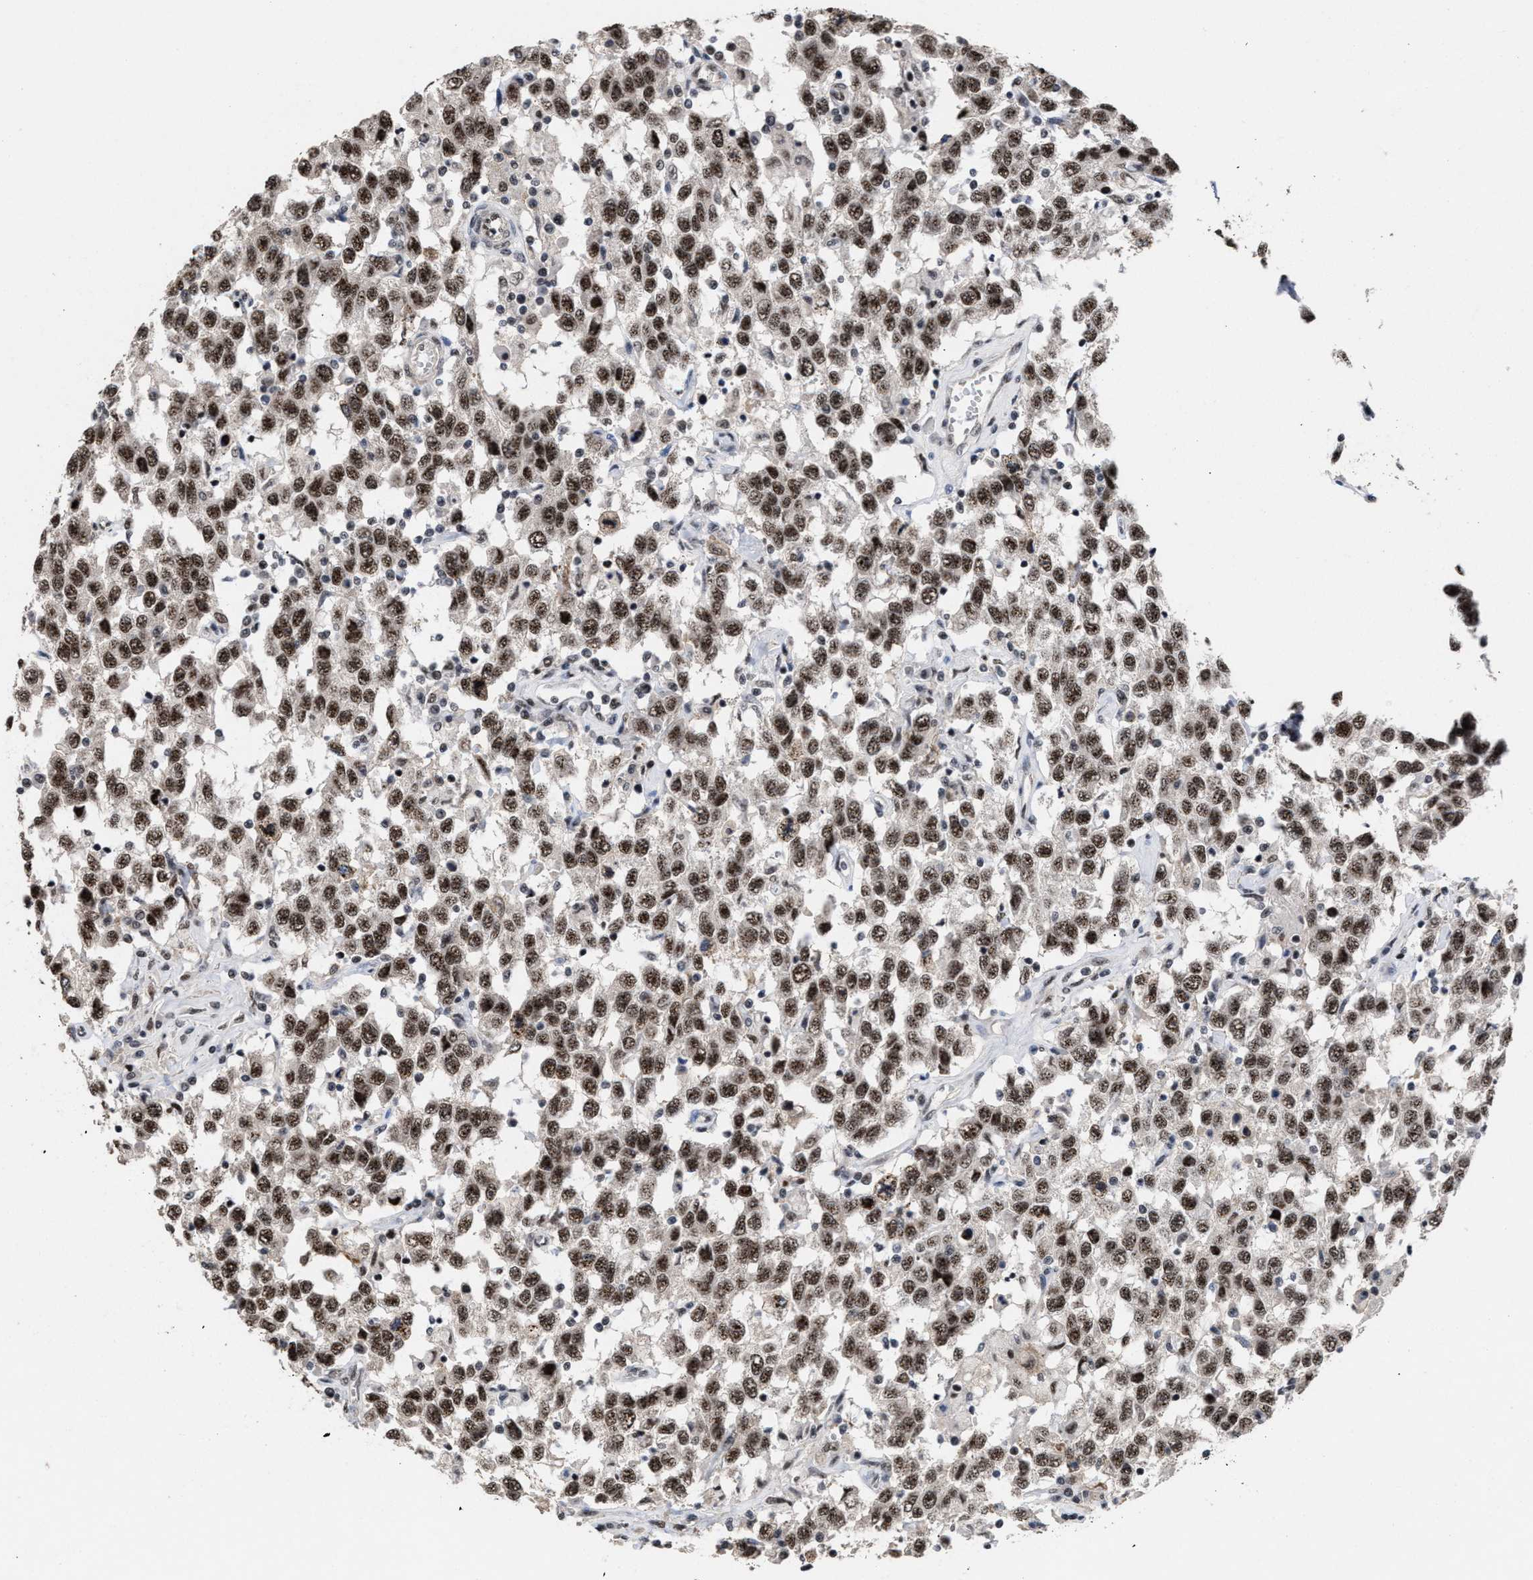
{"staining": {"intensity": "strong", "quantity": ">75%", "location": "nuclear"}, "tissue": "testis cancer", "cell_type": "Tumor cells", "image_type": "cancer", "snomed": [{"axis": "morphology", "description": "Seminoma, NOS"}, {"axis": "topography", "description": "Testis"}], "caption": "IHC (DAB) staining of testis cancer (seminoma) reveals strong nuclear protein expression in approximately >75% of tumor cells. (DAB (3,3'-diaminobenzidine) = brown stain, brightfield microscopy at high magnification).", "gene": "EIF4A3", "patient": {"sex": "male", "age": 41}}